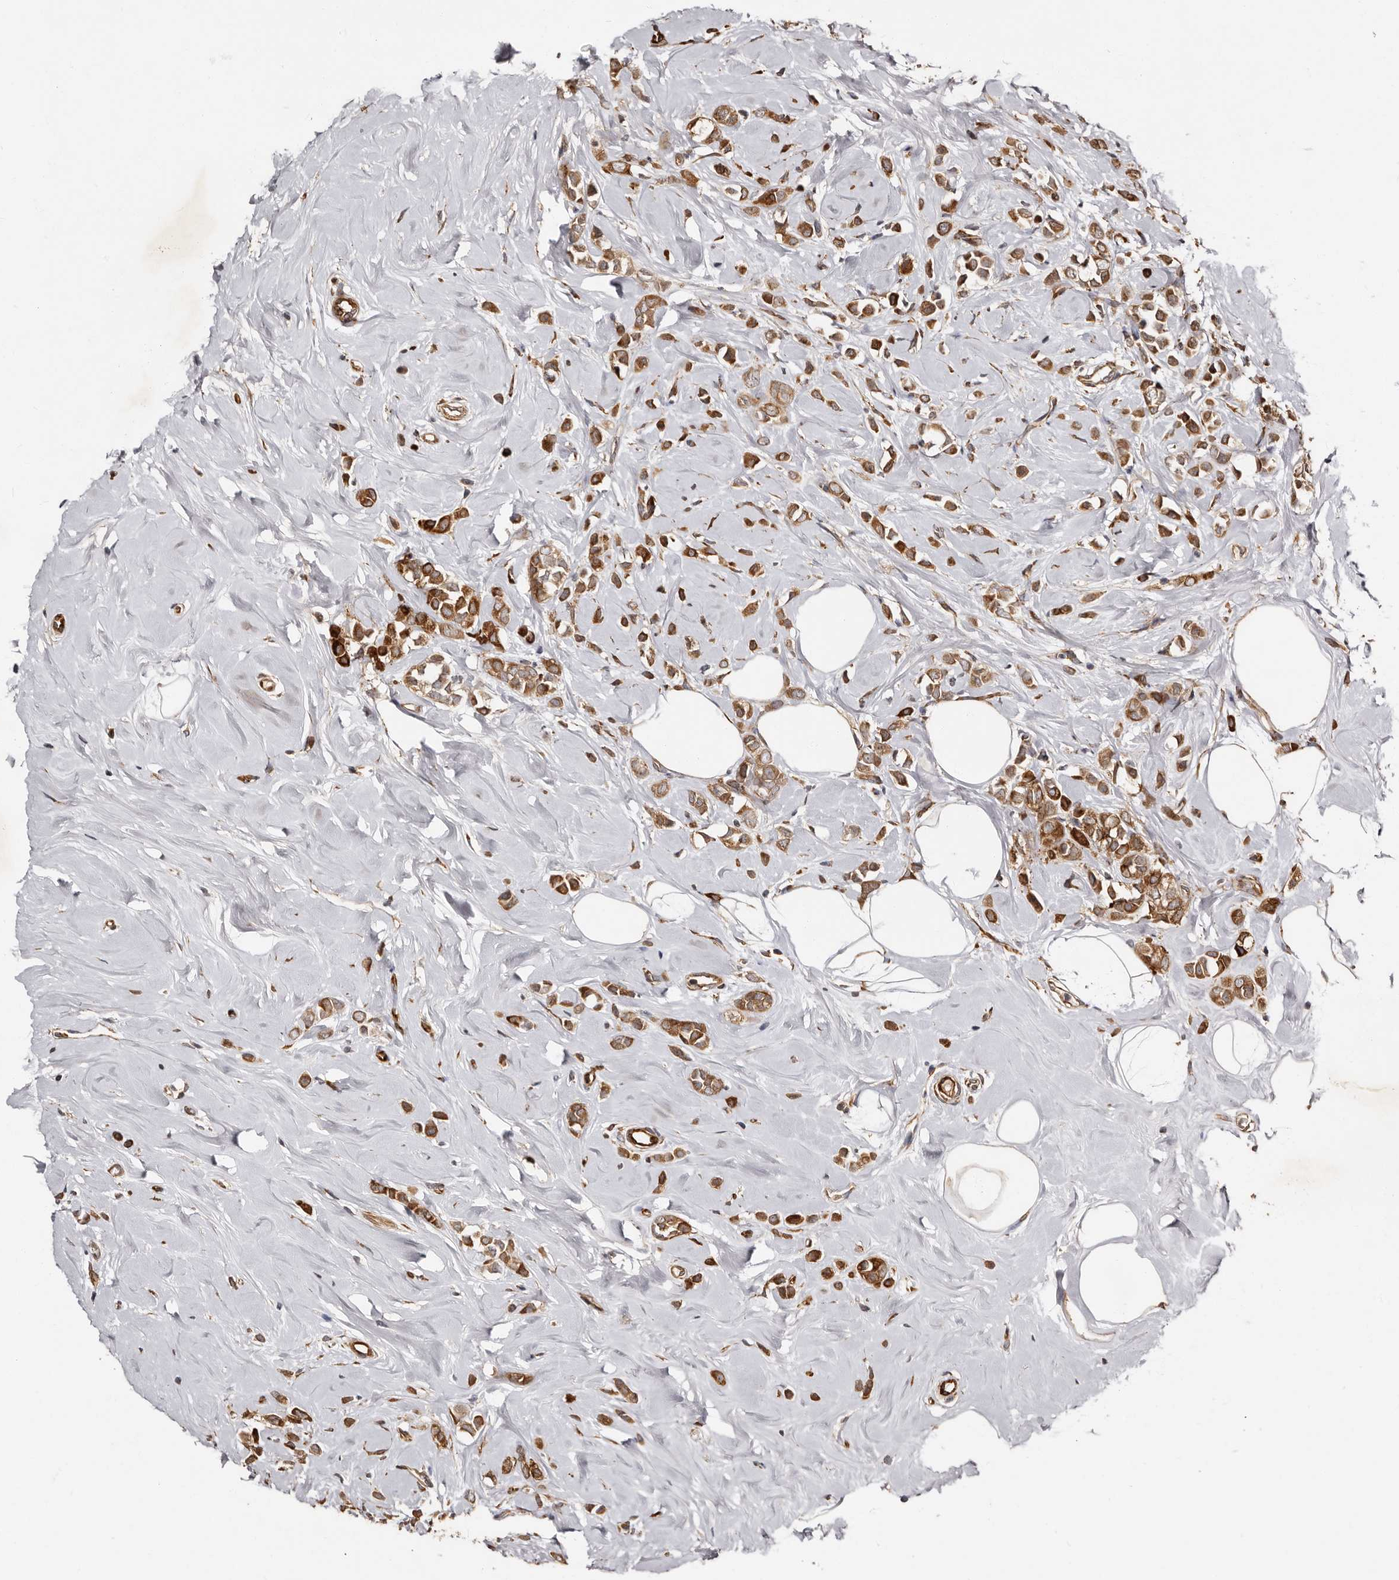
{"staining": {"intensity": "moderate", "quantity": ">75%", "location": "cytoplasmic/membranous"}, "tissue": "breast cancer", "cell_type": "Tumor cells", "image_type": "cancer", "snomed": [{"axis": "morphology", "description": "Lobular carcinoma"}, {"axis": "topography", "description": "Breast"}], "caption": "Breast lobular carcinoma stained with IHC shows moderate cytoplasmic/membranous expression in about >75% of tumor cells.", "gene": "TBC1D22B", "patient": {"sex": "female", "age": 47}}